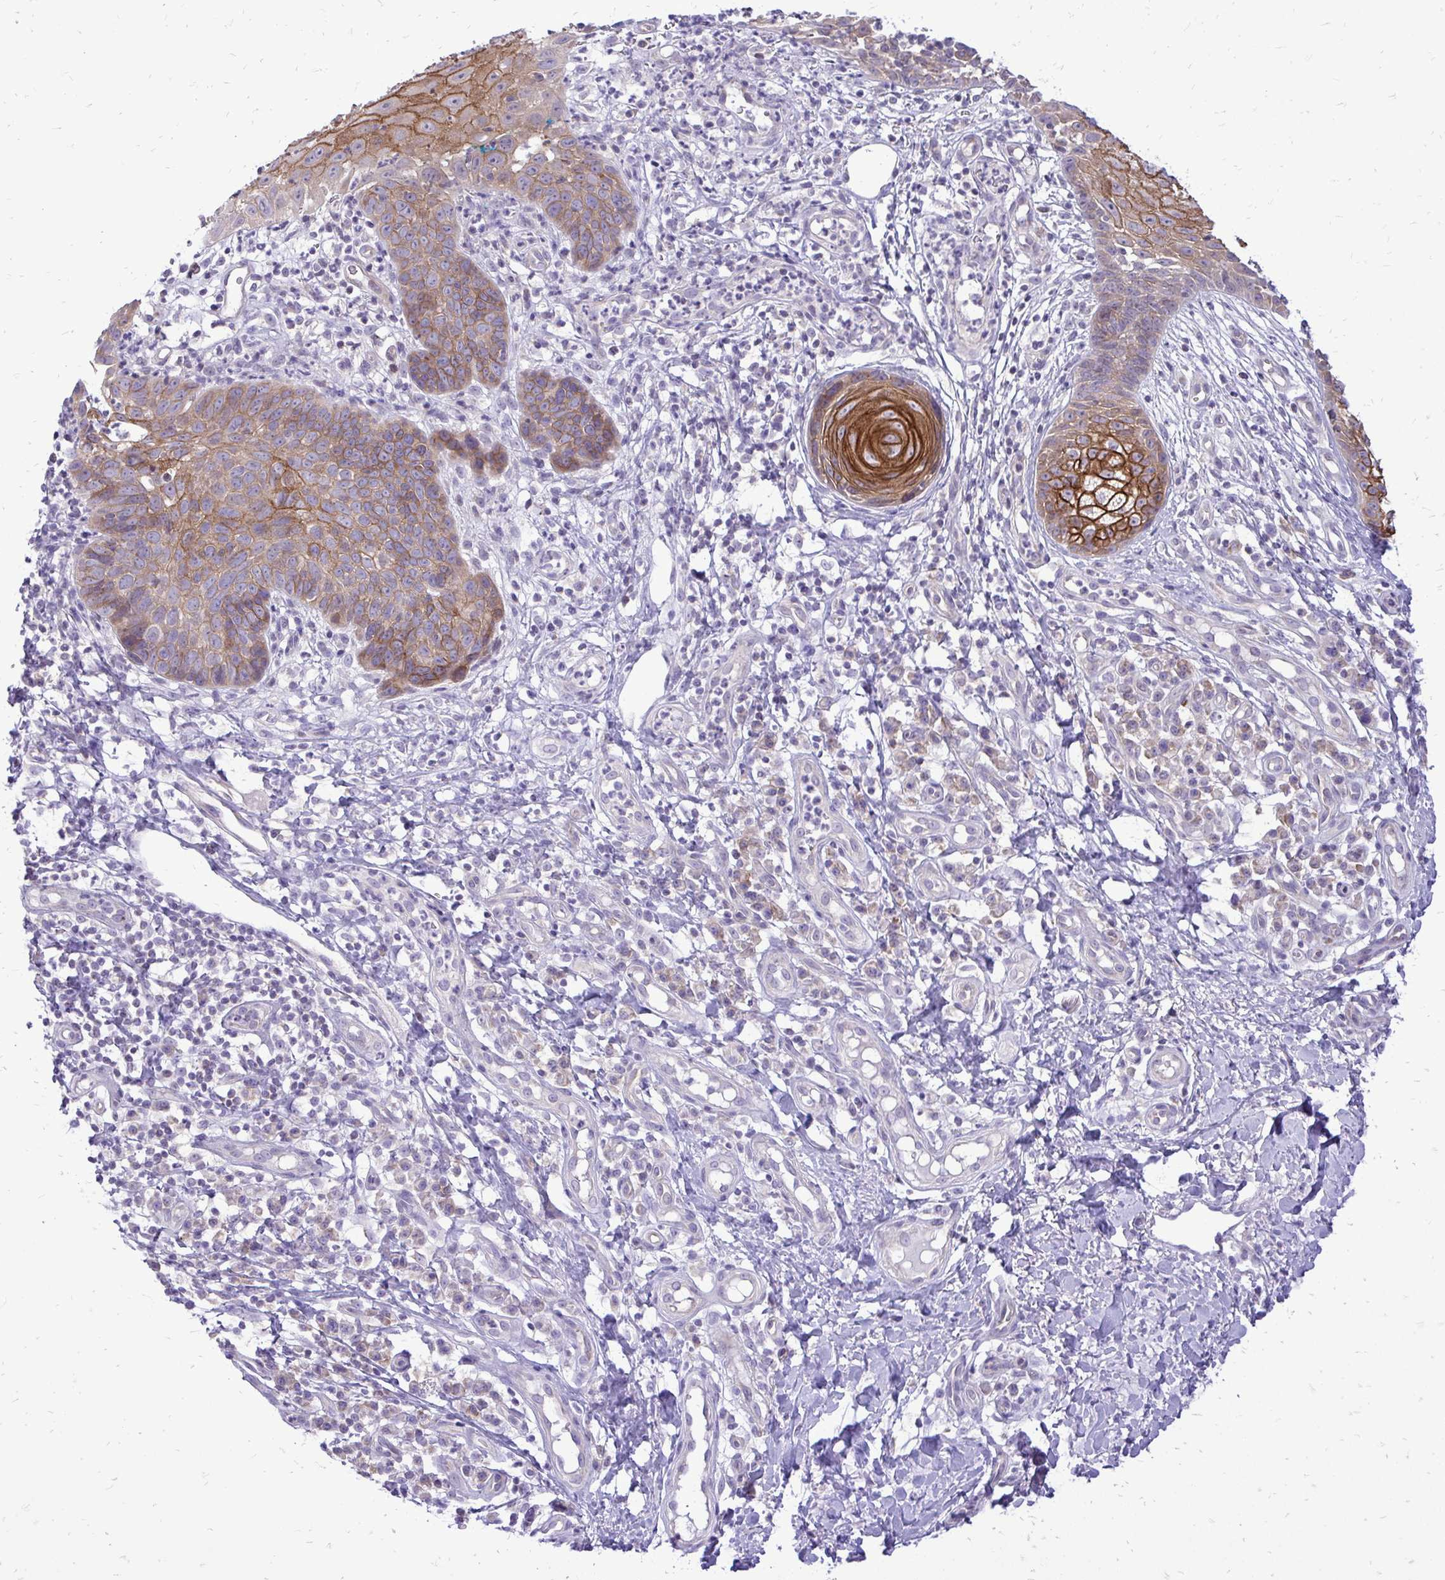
{"staining": {"intensity": "moderate", "quantity": "25%-75%", "location": "cytoplasmic/membranous"}, "tissue": "skin cancer", "cell_type": "Tumor cells", "image_type": "cancer", "snomed": [{"axis": "morphology", "description": "Basal cell carcinoma"}, {"axis": "topography", "description": "Skin"}, {"axis": "topography", "description": "Skin of leg"}], "caption": "Immunohistochemistry (IHC) photomicrograph of human skin basal cell carcinoma stained for a protein (brown), which exhibits medium levels of moderate cytoplasmic/membranous expression in approximately 25%-75% of tumor cells.", "gene": "SPTBN2", "patient": {"sex": "female", "age": 87}}